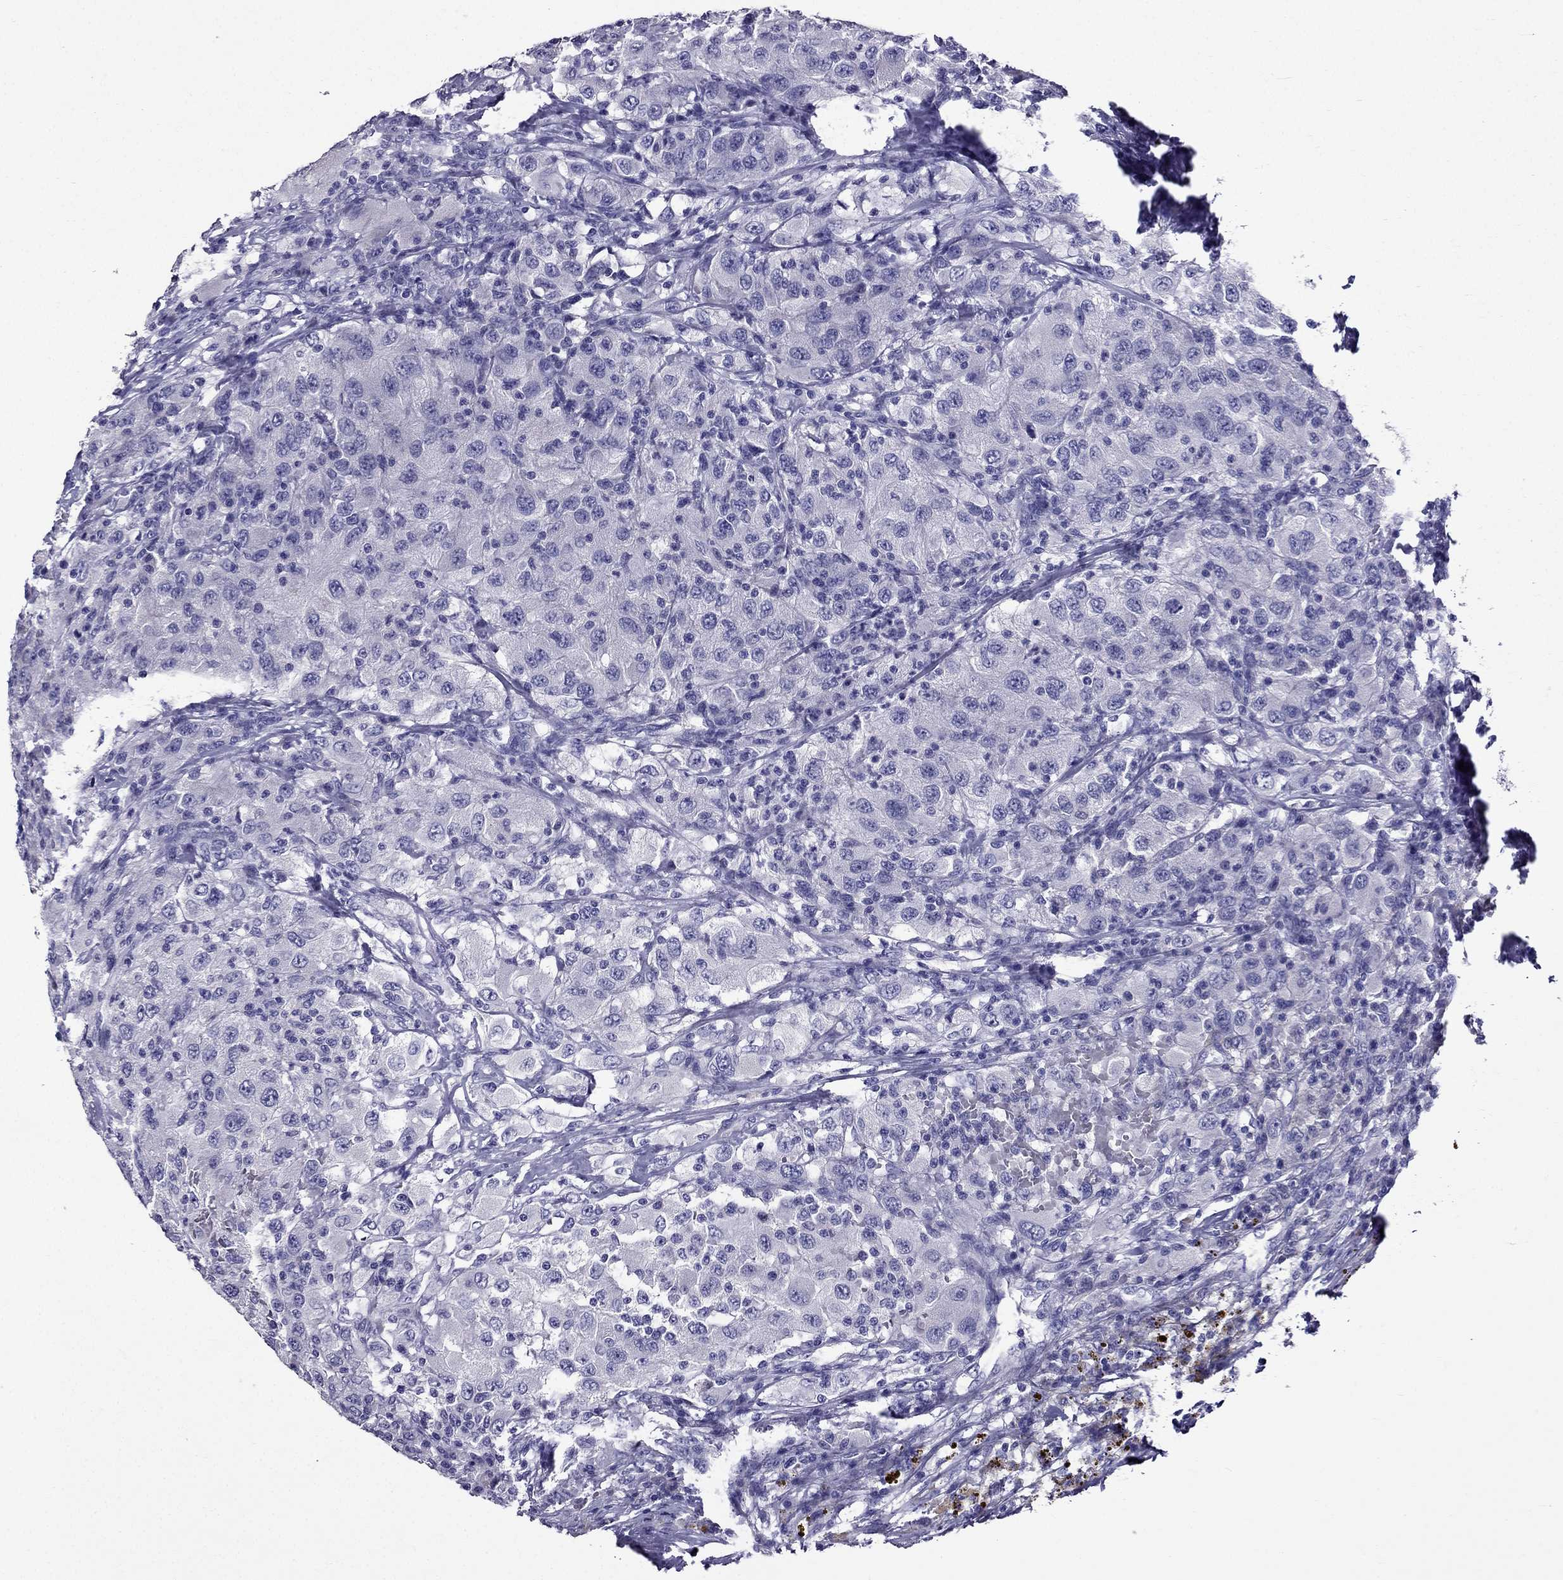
{"staining": {"intensity": "negative", "quantity": "none", "location": "none"}, "tissue": "renal cancer", "cell_type": "Tumor cells", "image_type": "cancer", "snomed": [{"axis": "morphology", "description": "Adenocarcinoma, NOS"}, {"axis": "topography", "description": "Kidney"}], "caption": "An image of human adenocarcinoma (renal) is negative for staining in tumor cells.", "gene": "ZNF541", "patient": {"sex": "female", "age": 67}}